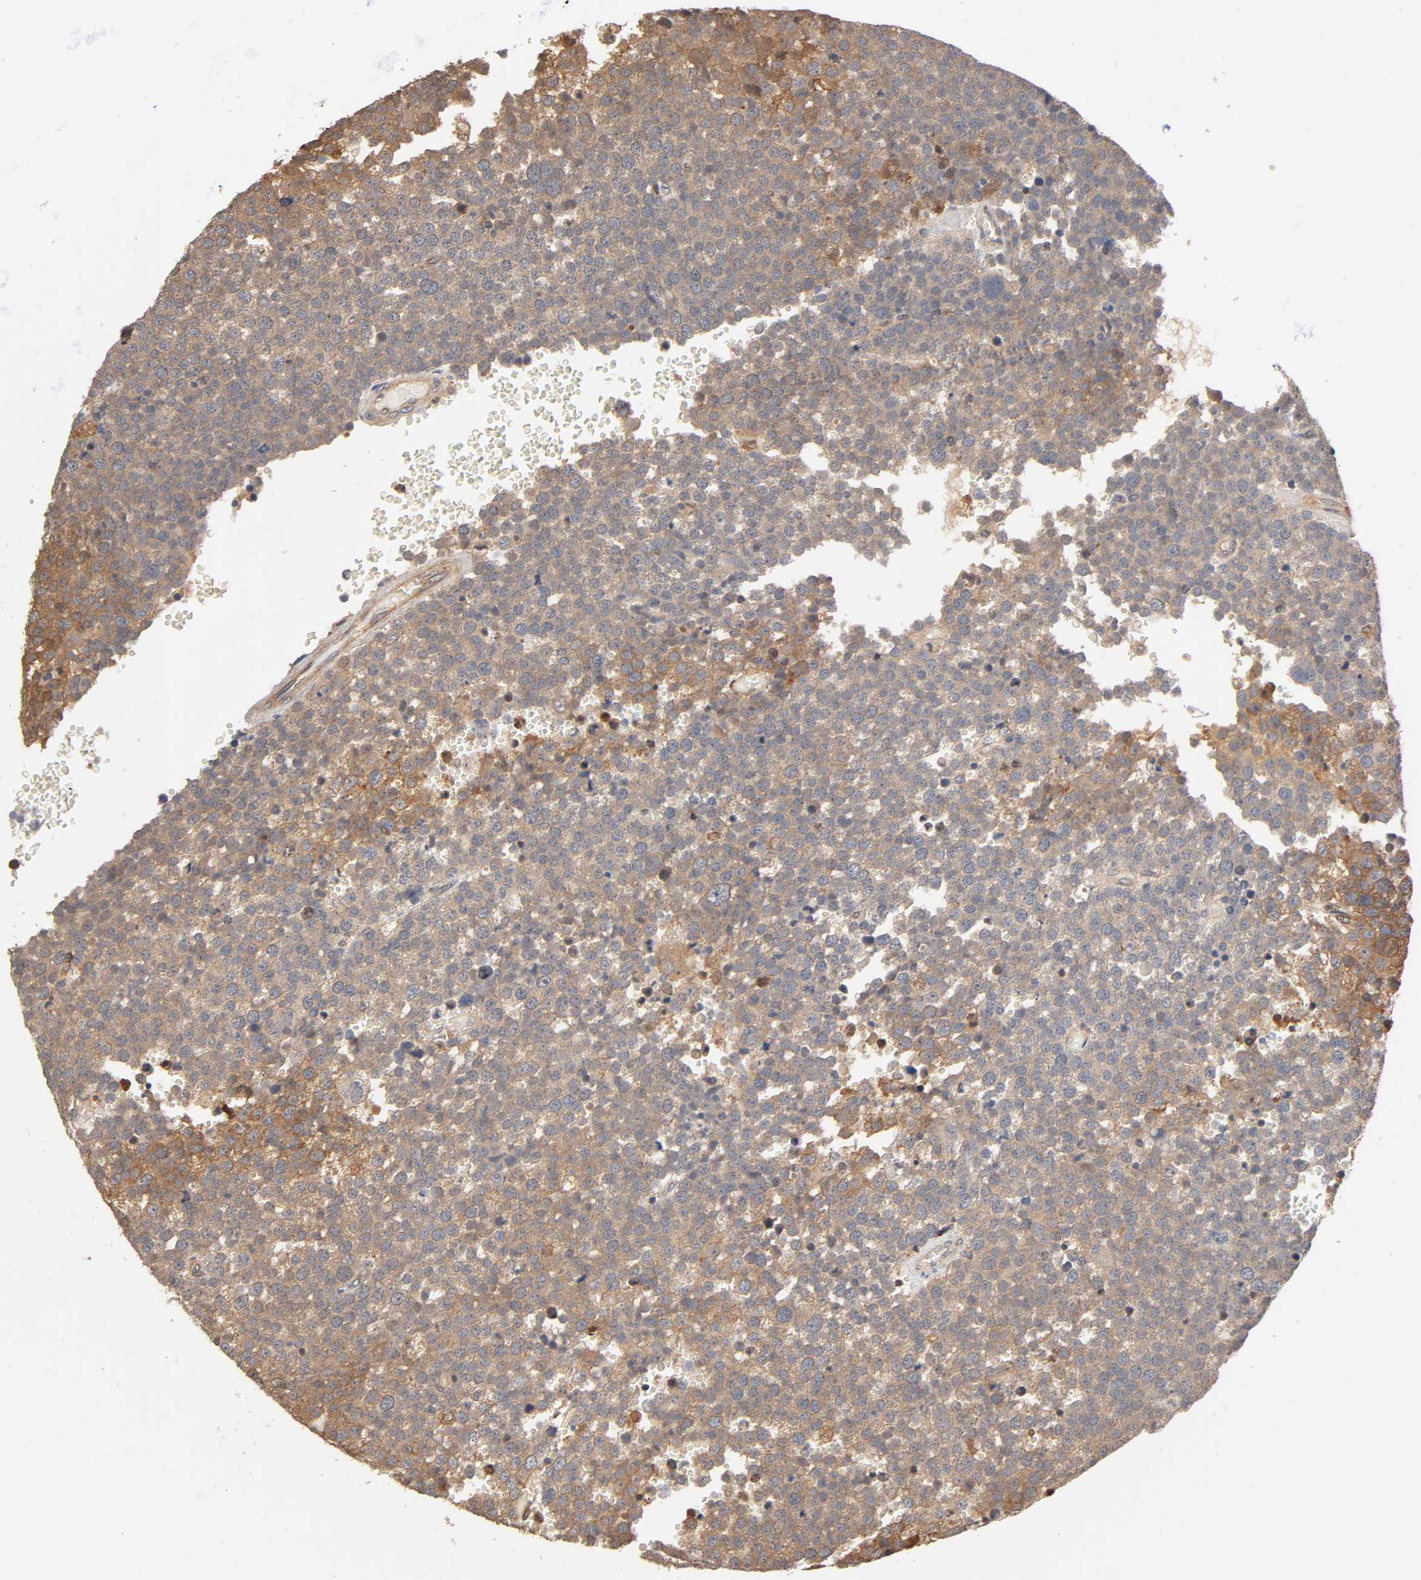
{"staining": {"intensity": "moderate", "quantity": "25%-75%", "location": "cytoplasmic/membranous"}, "tissue": "testis cancer", "cell_type": "Tumor cells", "image_type": "cancer", "snomed": [{"axis": "morphology", "description": "Seminoma, NOS"}, {"axis": "topography", "description": "Testis"}], "caption": "Seminoma (testis) tissue displays moderate cytoplasmic/membranous staining in about 25%-75% of tumor cells Nuclei are stained in blue.", "gene": "ALDOA", "patient": {"sex": "male", "age": 71}}